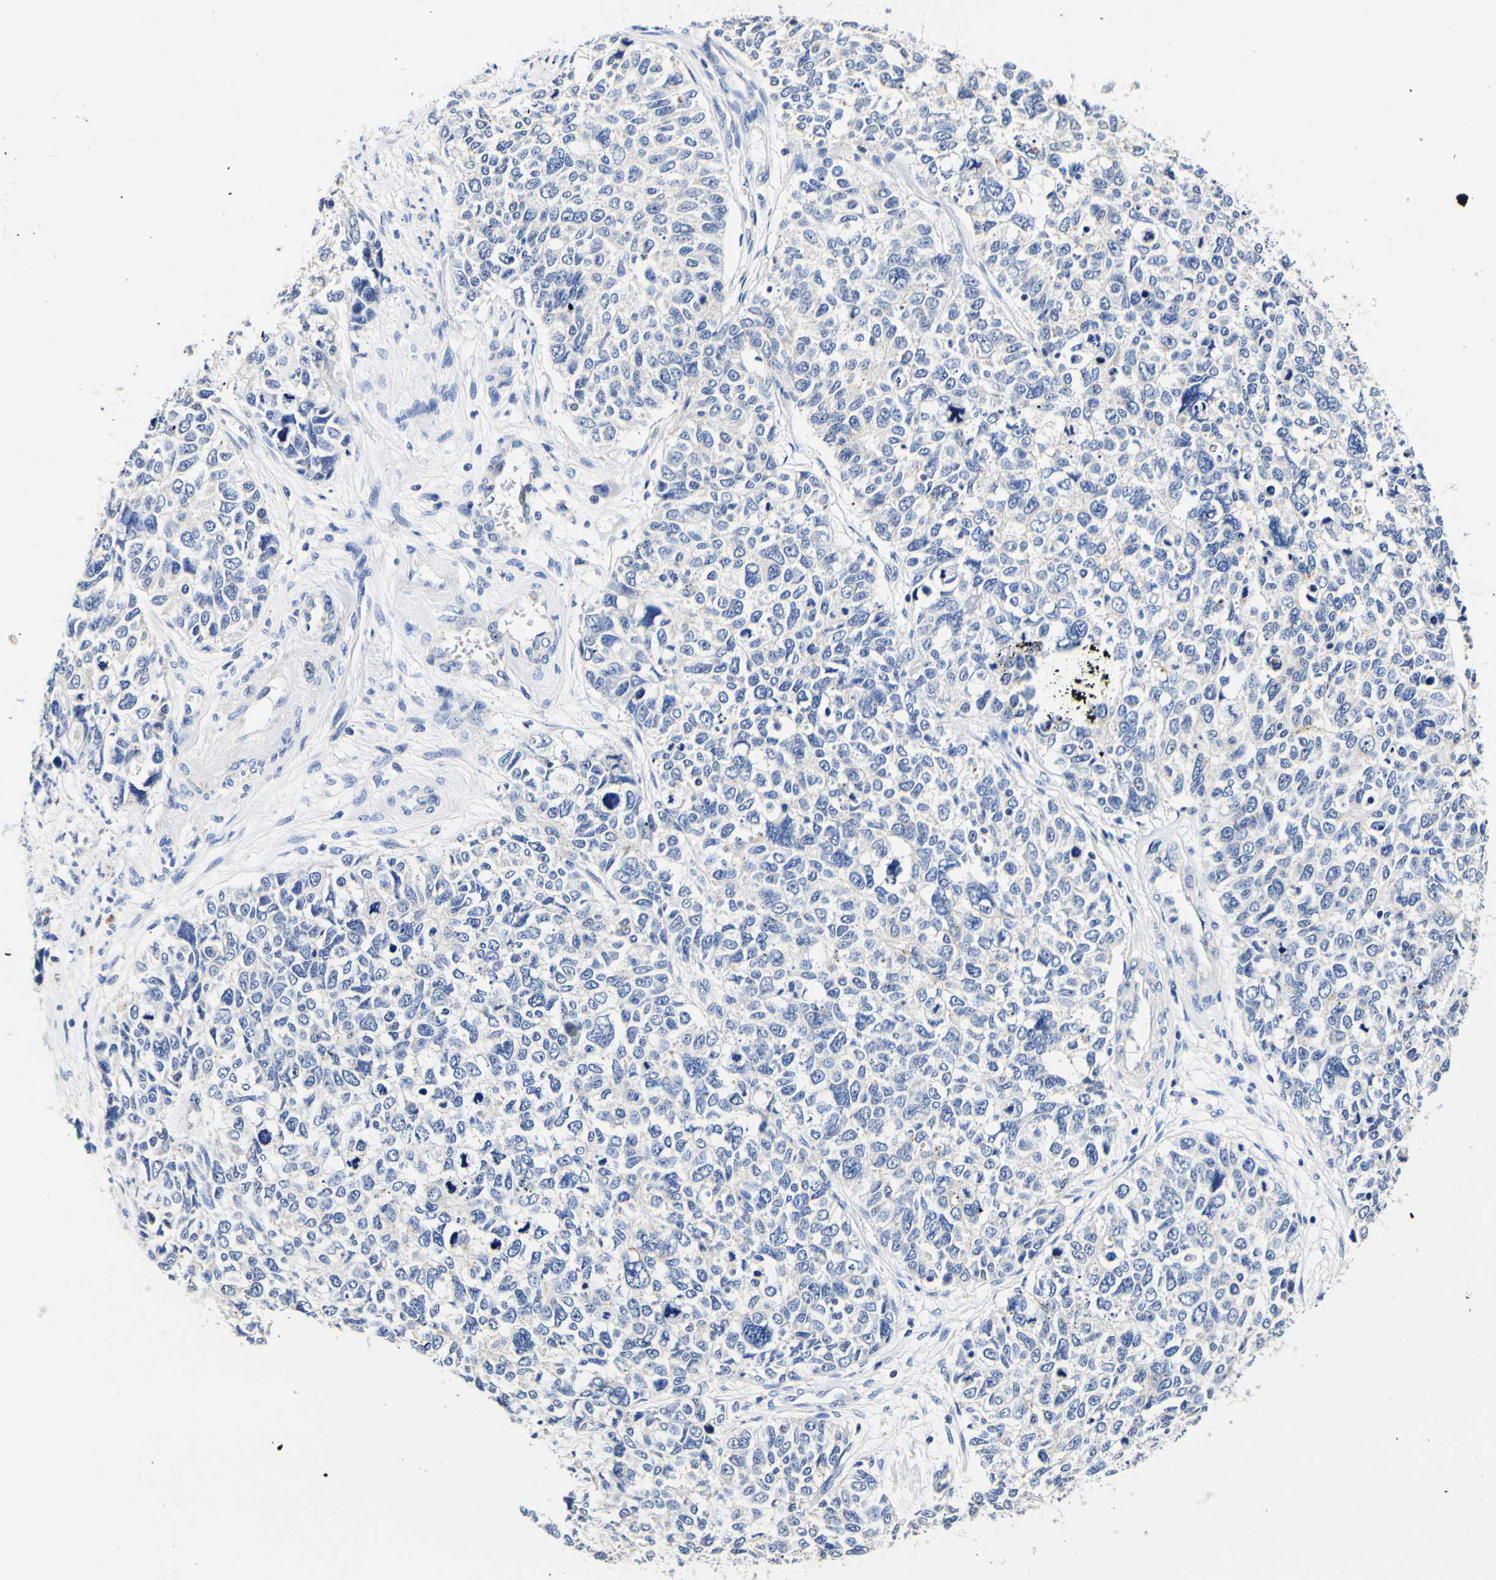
{"staining": {"intensity": "weak", "quantity": "<25%", "location": "cytoplasmic/membranous"}, "tissue": "cervical cancer", "cell_type": "Tumor cells", "image_type": "cancer", "snomed": [{"axis": "morphology", "description": "Squamous cell carcinoma, NOS"}, {"axis": "topography", "description": "Cervix"}], "caption": "An immunohistochemistry photomicrograph of squamous cell carcinoma (cervical) is shown. There is no staining in tumor cells of squamous cell carcinoma (cervical).", "gene": "CAMK4", "patient": {"sex": "female", "age": 63}}